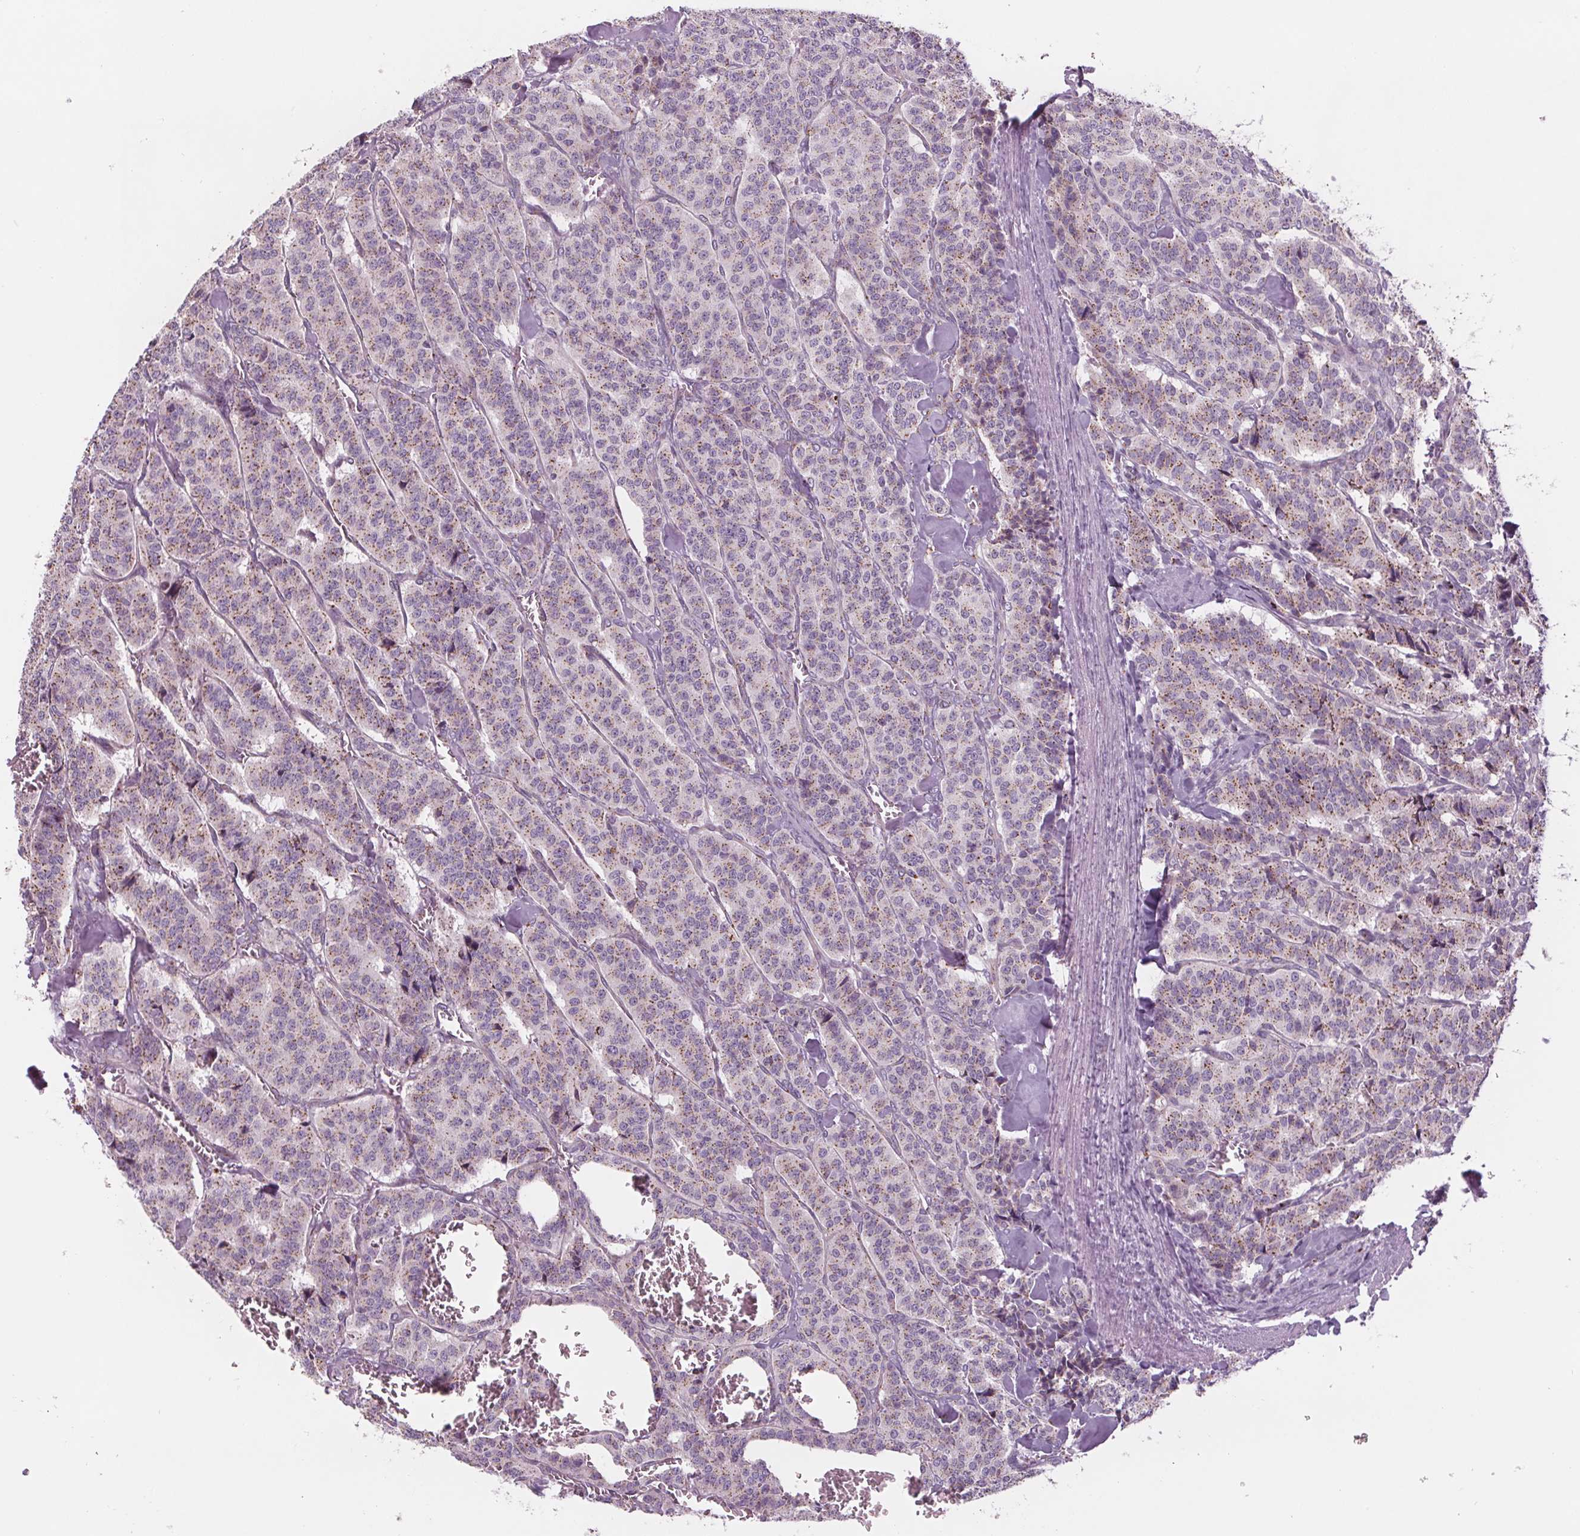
{"staining": {"intensity": "moderate", "quantity": "25%-75%", "location": "cytoplasmic/membranous"}, "tissue": "carcinoid", "cell_type": "Tumor cells", "image_type": "cancer", "snomed": [{"axis": "morphology", "description": "Normal tissue, NOS"}, {"axis": "morphology", "description": "Carcinoid, malignant, NOS"}, {"axis": "topography", "description": "Lung"}], "caption": "Immunohistochemistry image of human carcinoid stained for a protein (brown), which reveals medium levels of moderate cytoplasmic/membranous expression in approximately 25%-75% of tumor cells.", "gene": "SAMD5", "patient": {"sex": "female", "age": 46}}